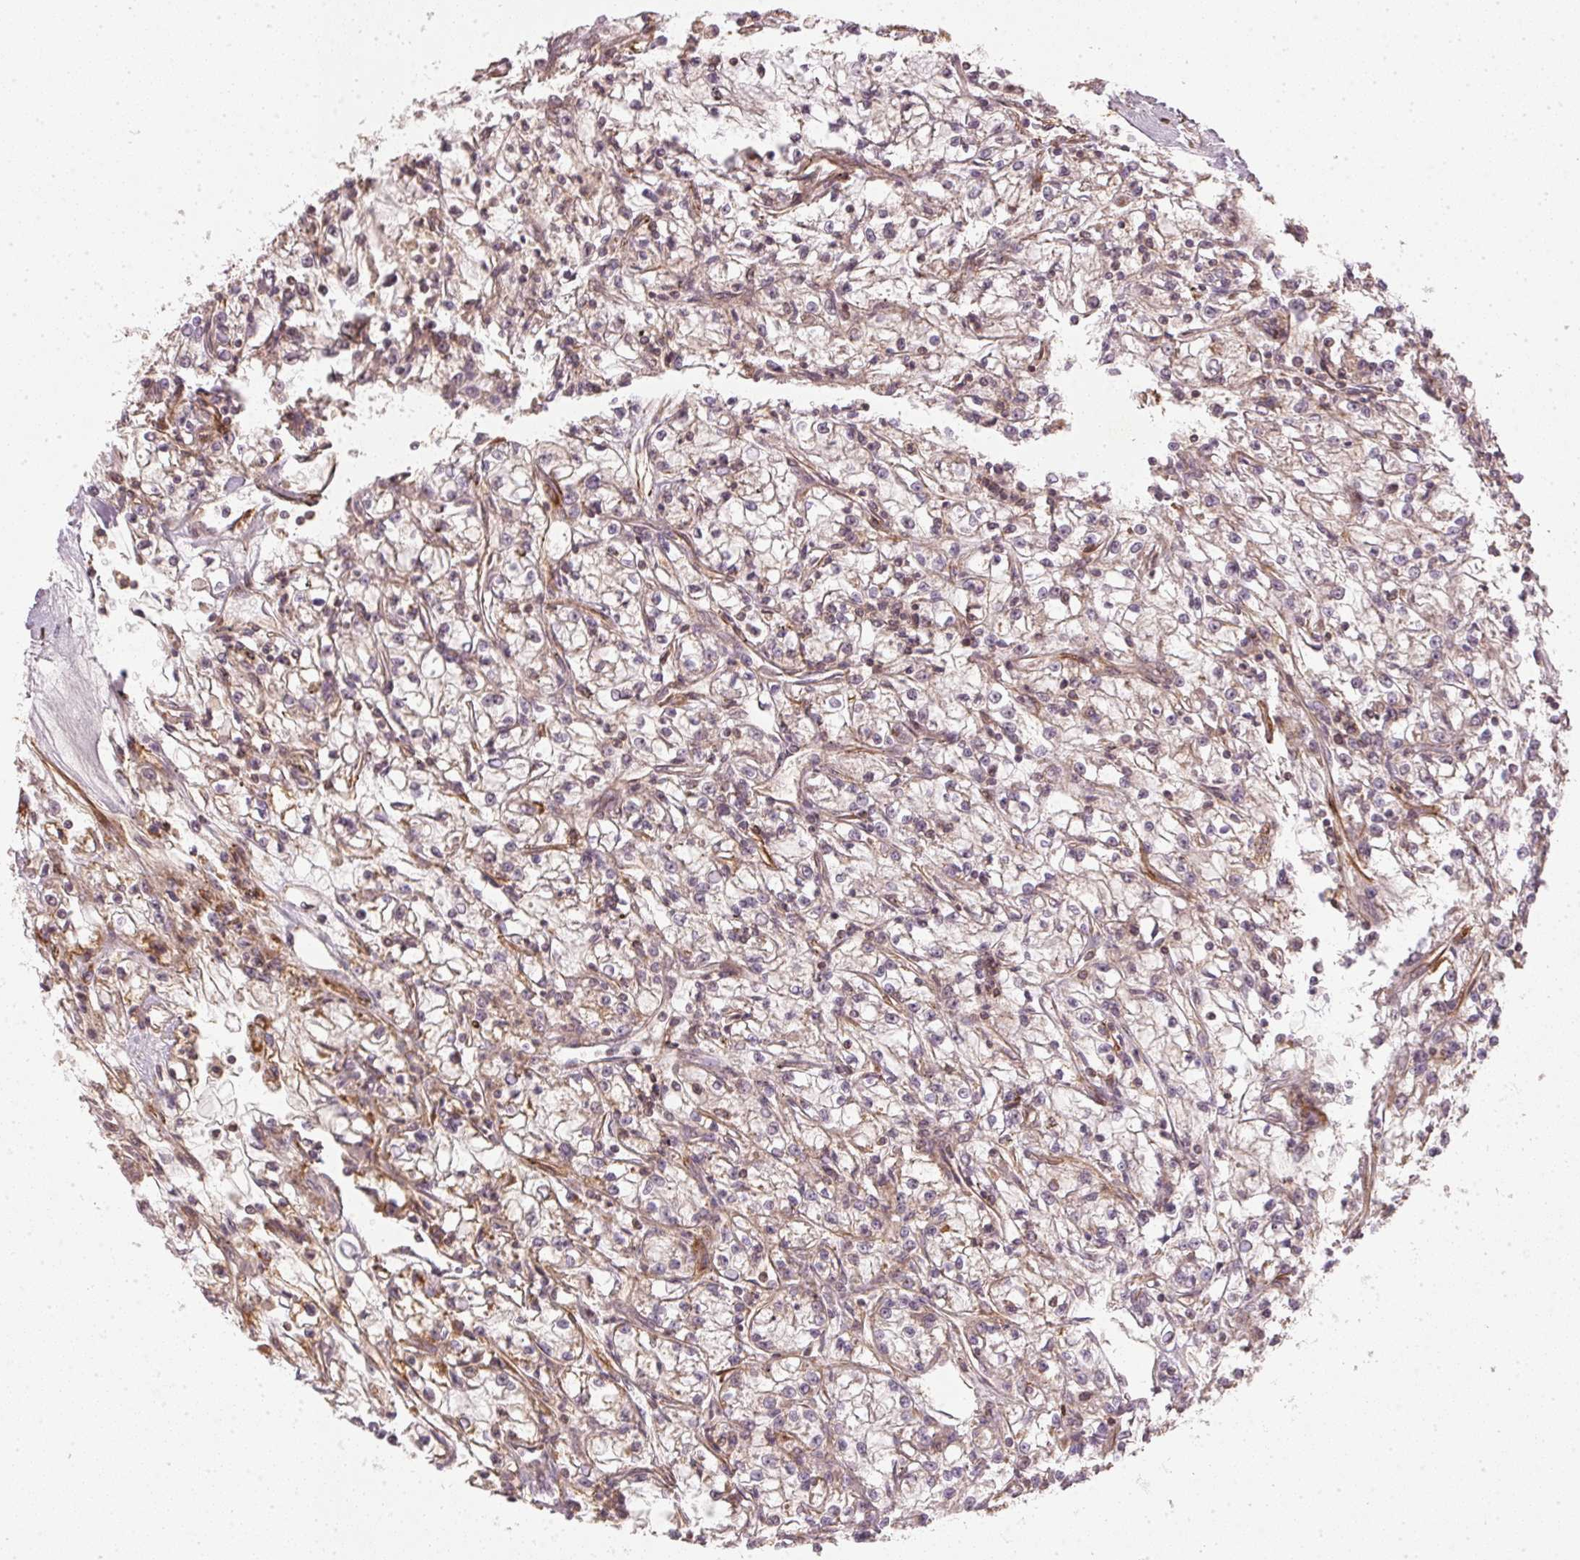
{"staining": {"intensity": "weak", "quantity": "<25%", "location": "cytoplasmic/membranous"}, "tissue": "renal cancer", "cell_type": "Tumor cells", "image_type": "cancer", "snomed": [{"axis": "morphology", "description": "Adenocarcinoma, NOS"}, {"axis": "topography", "description": "Kidney"}], "caption": "A high-resolution photomicrograph shows immunohistochemistry (IHC) staining of renal cancer, which demonstrates no significant staining in tumor cells.", "gene": "NADK2", "patient": {"sex": "female", "age": 59}}